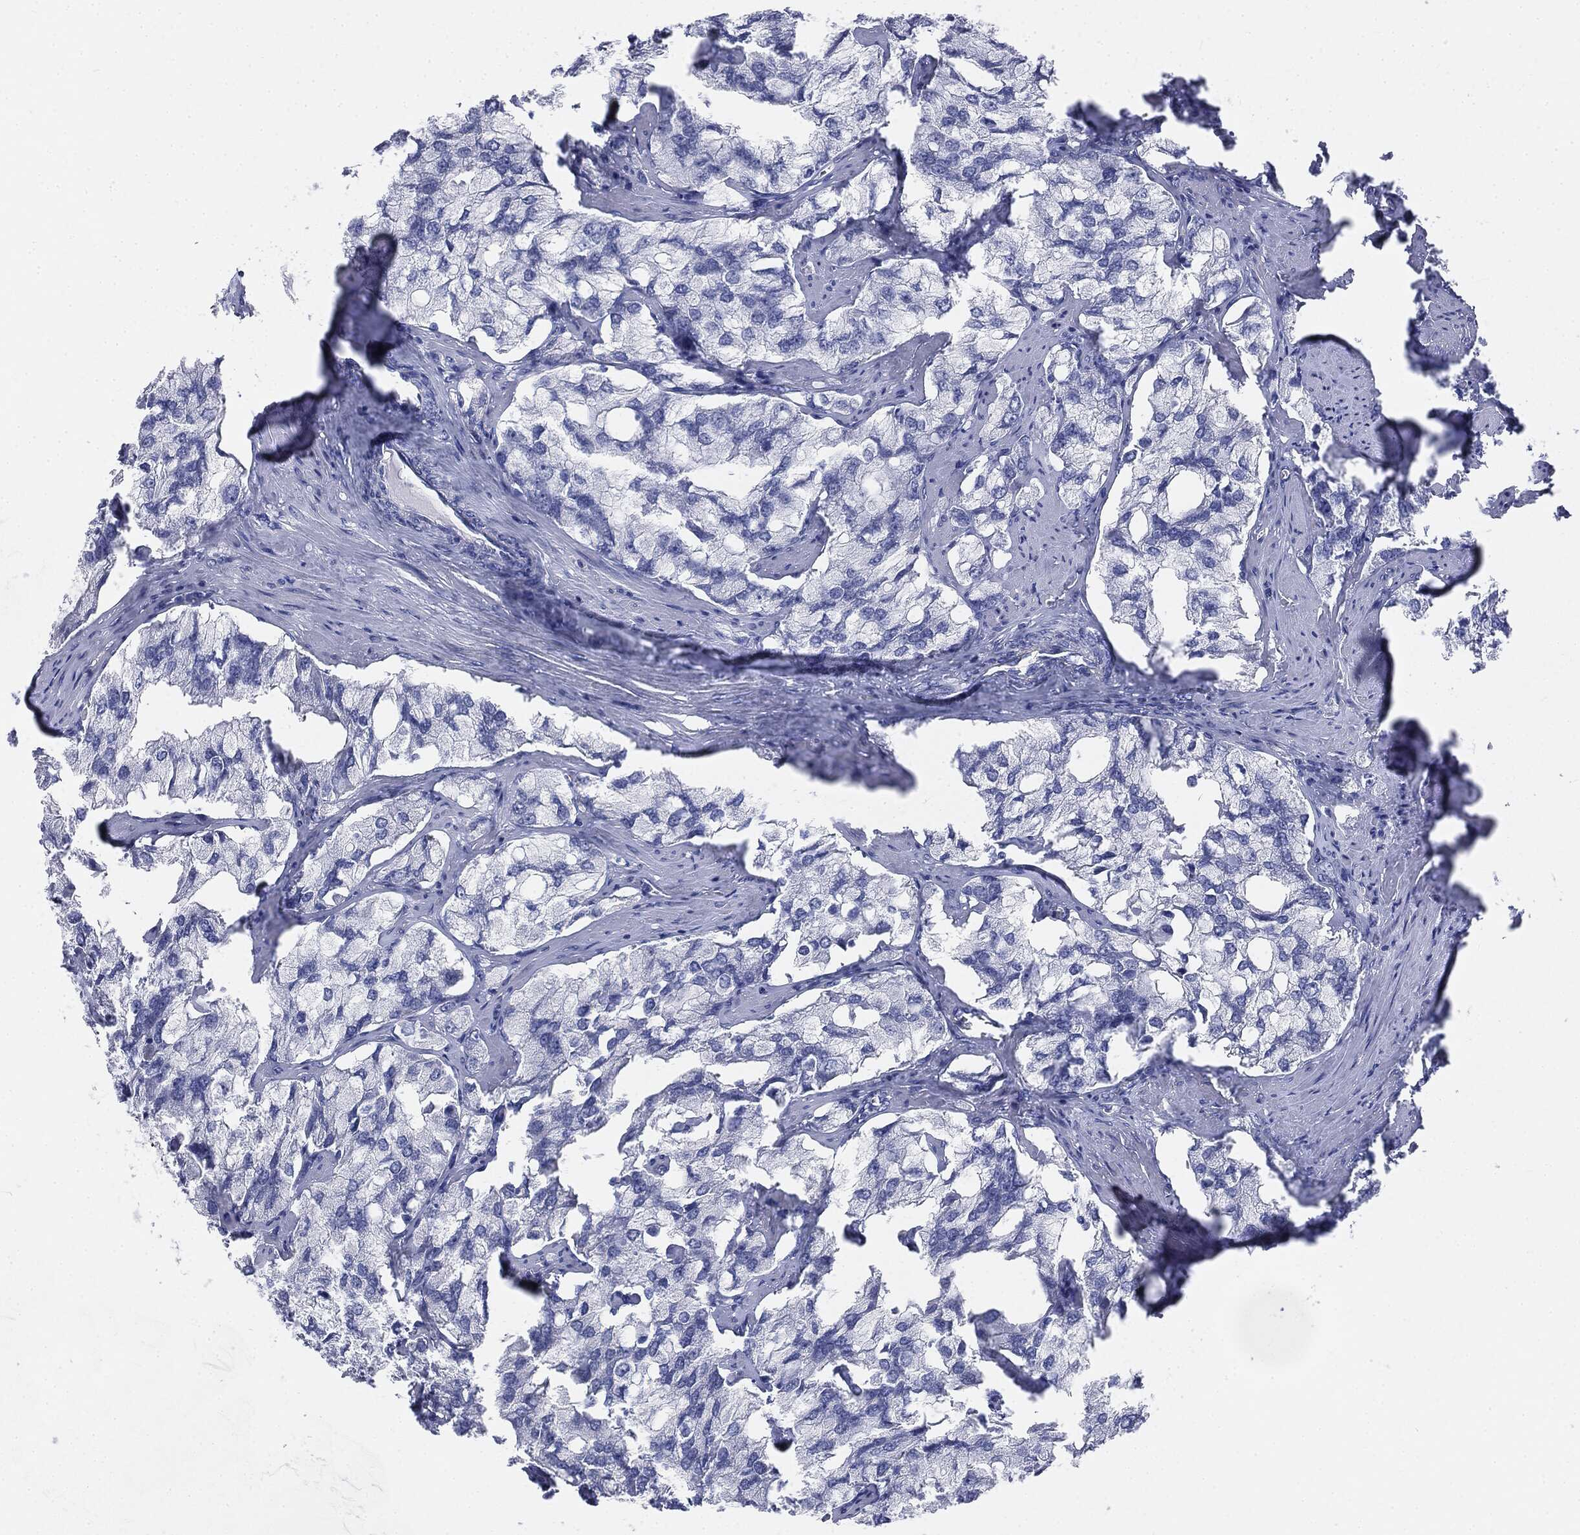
{"staining": {"intensity": "negative", "quantity": "none", "location": "none"}, "tissue": "prostate cancer", "cell_type": "Tumor cells", "image_type": "cancer", "snomed": [{"axis": "morphology", "description": "Adenocarcinoma, NOS"}, {"axis": "topography", "description": "Prostate and seminal vesicle, NOS"}, {"axis": "topography", "description": "Prostate"}], "caption": "Immunohistochemical staining of human prostate adenocarcinoma demonstrates no significant positivity in tumor cells.", "gene": "MUC5AC", "patient": {"sex": "male", "age": 64}}